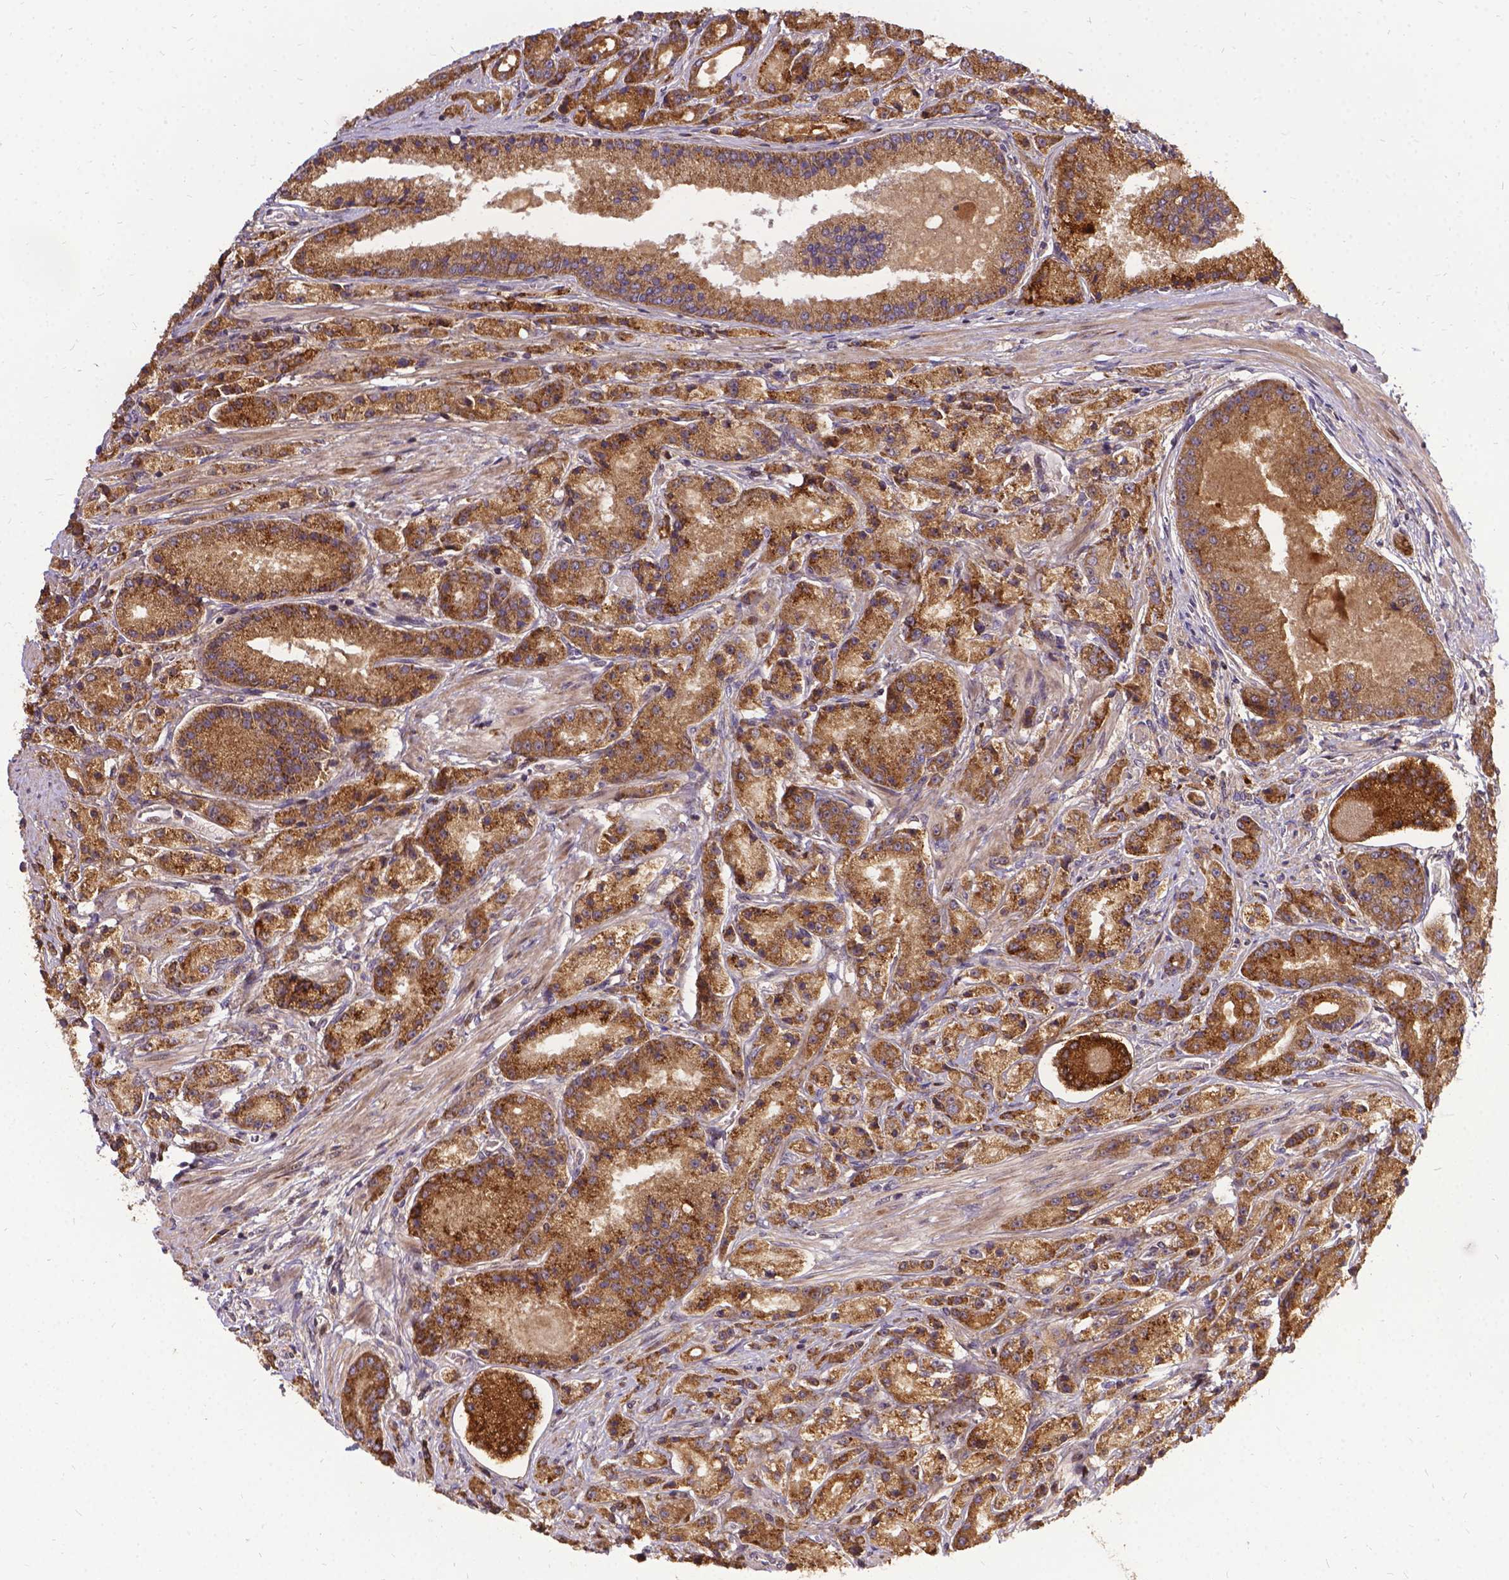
{"staining": {"intensity": "strong", "quantity": ">75%", "location": "cytoplasmic/membranous"}, "tissue": "prostate cancer", "cell_type": "Tumor cells", "image_type": "cancer", "snomed": [{"axis": "morphology", "description": "Adenocarcinoma, High grade"}, {"axis": "topography", "description": "Prostate"}], "caption": "A high amount of strong cytoplasmic/membranous expression is appreciated in approximately >75% of tumor cells in prostate high-grade adenocarcinoma tissue.", "gene": "DENND6A", "patient": {"sex": "male", "age": 67}}